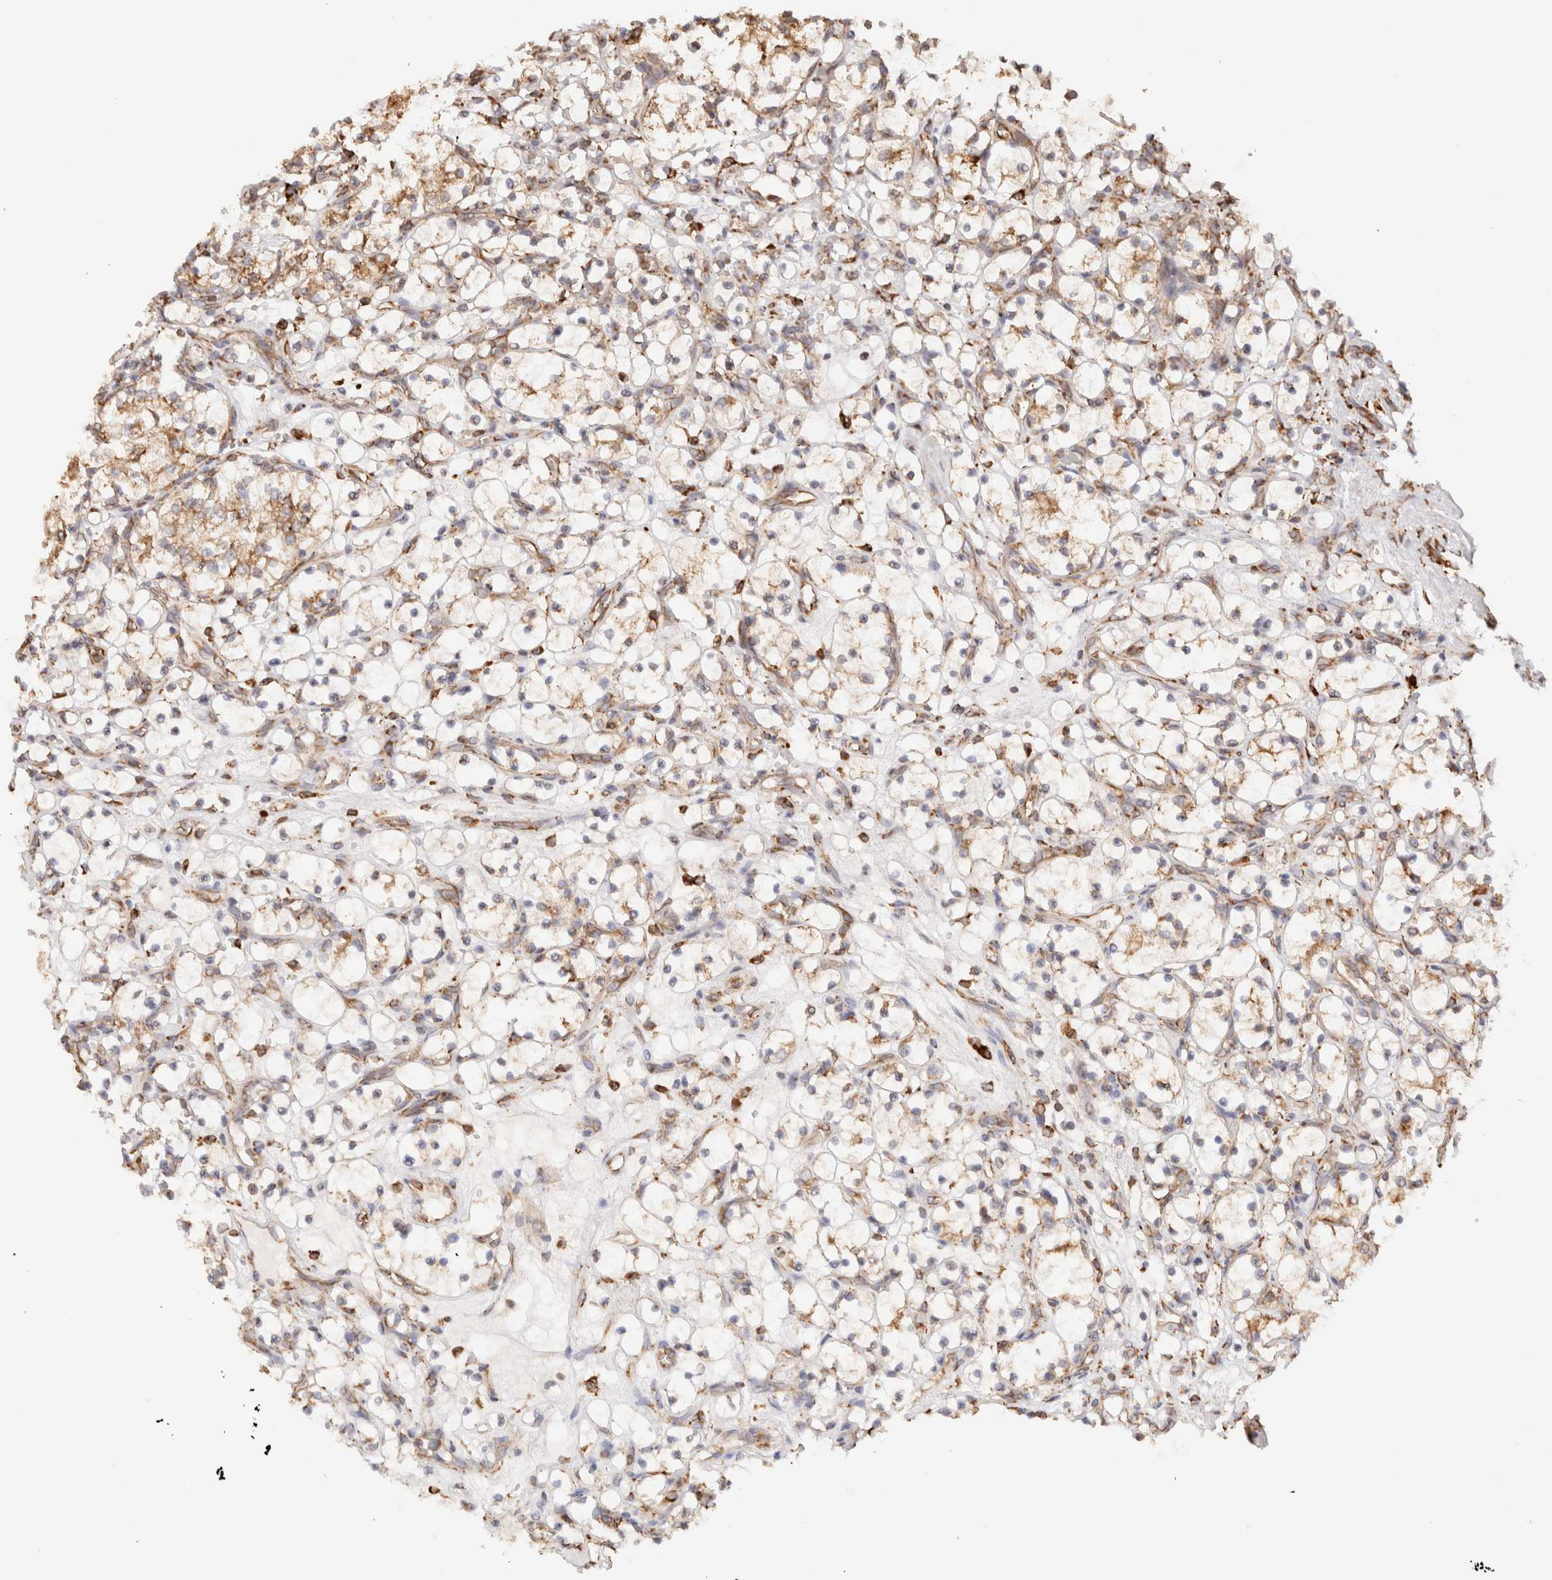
{"staining": {"intensity": "weak", "quantity": ">75%", "location": "cytoplasmic/membranous"}, "tissue": "renal cancer", "cell_type": "Tumor cells", "image_type": "cancer", "snomed": [{"axis": "morphology", "description": "Adenocarcinoma, NOS"}, {"axis": "topography", "description": "Kidney"}], "caption": "Weak cytoplasmic/membranous expression for a protein is appreciated in approximately >75% of tumor cells of renal cancer using immunohistochemistry (IHC).", "gene": "FER", "patient": {"sex": "female", "age": 69}}